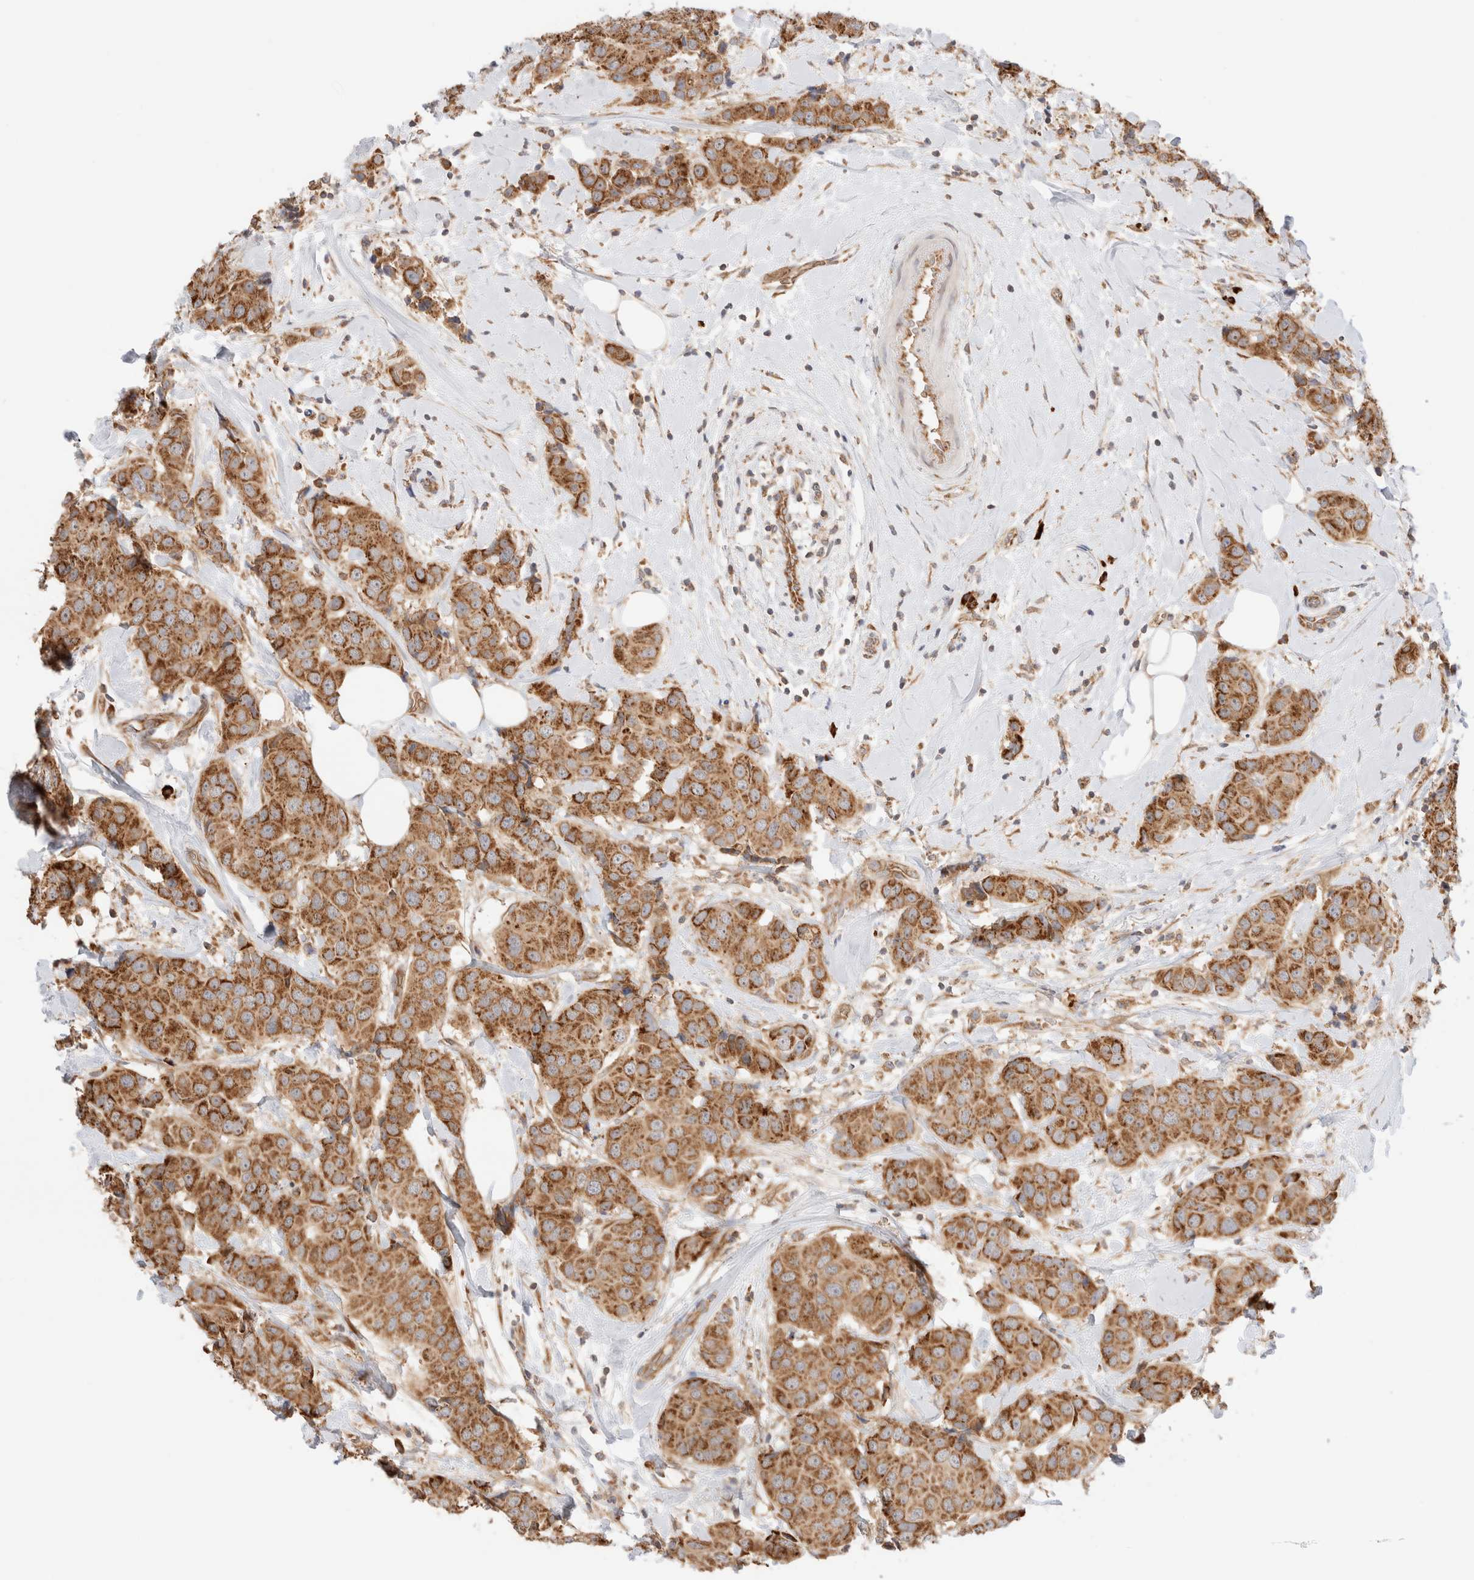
{"staining": {"intensity": "moderate", "quantity": ">75%", "location": "cytoplasmic/membranous"}, "tissue": "breast cancer", "cell_type": "Tumor cells", "image_type": "cancer", "snomed": [{"axis": "morphology", "description": "Normal tissue, NOS"}, {"axis": "morphology", "description": "Duct carcinoma"}, {"axis": "topography", "description": "Breast"}], "caption": "Immunohistochemical staining of human breast intraductal carcinoma shows moderate cytoplasmic/membranous protein positivity in about >75% of tumor cells.", "gene": "UTS2B", "patient": {"sex": "female", "age": 39}}